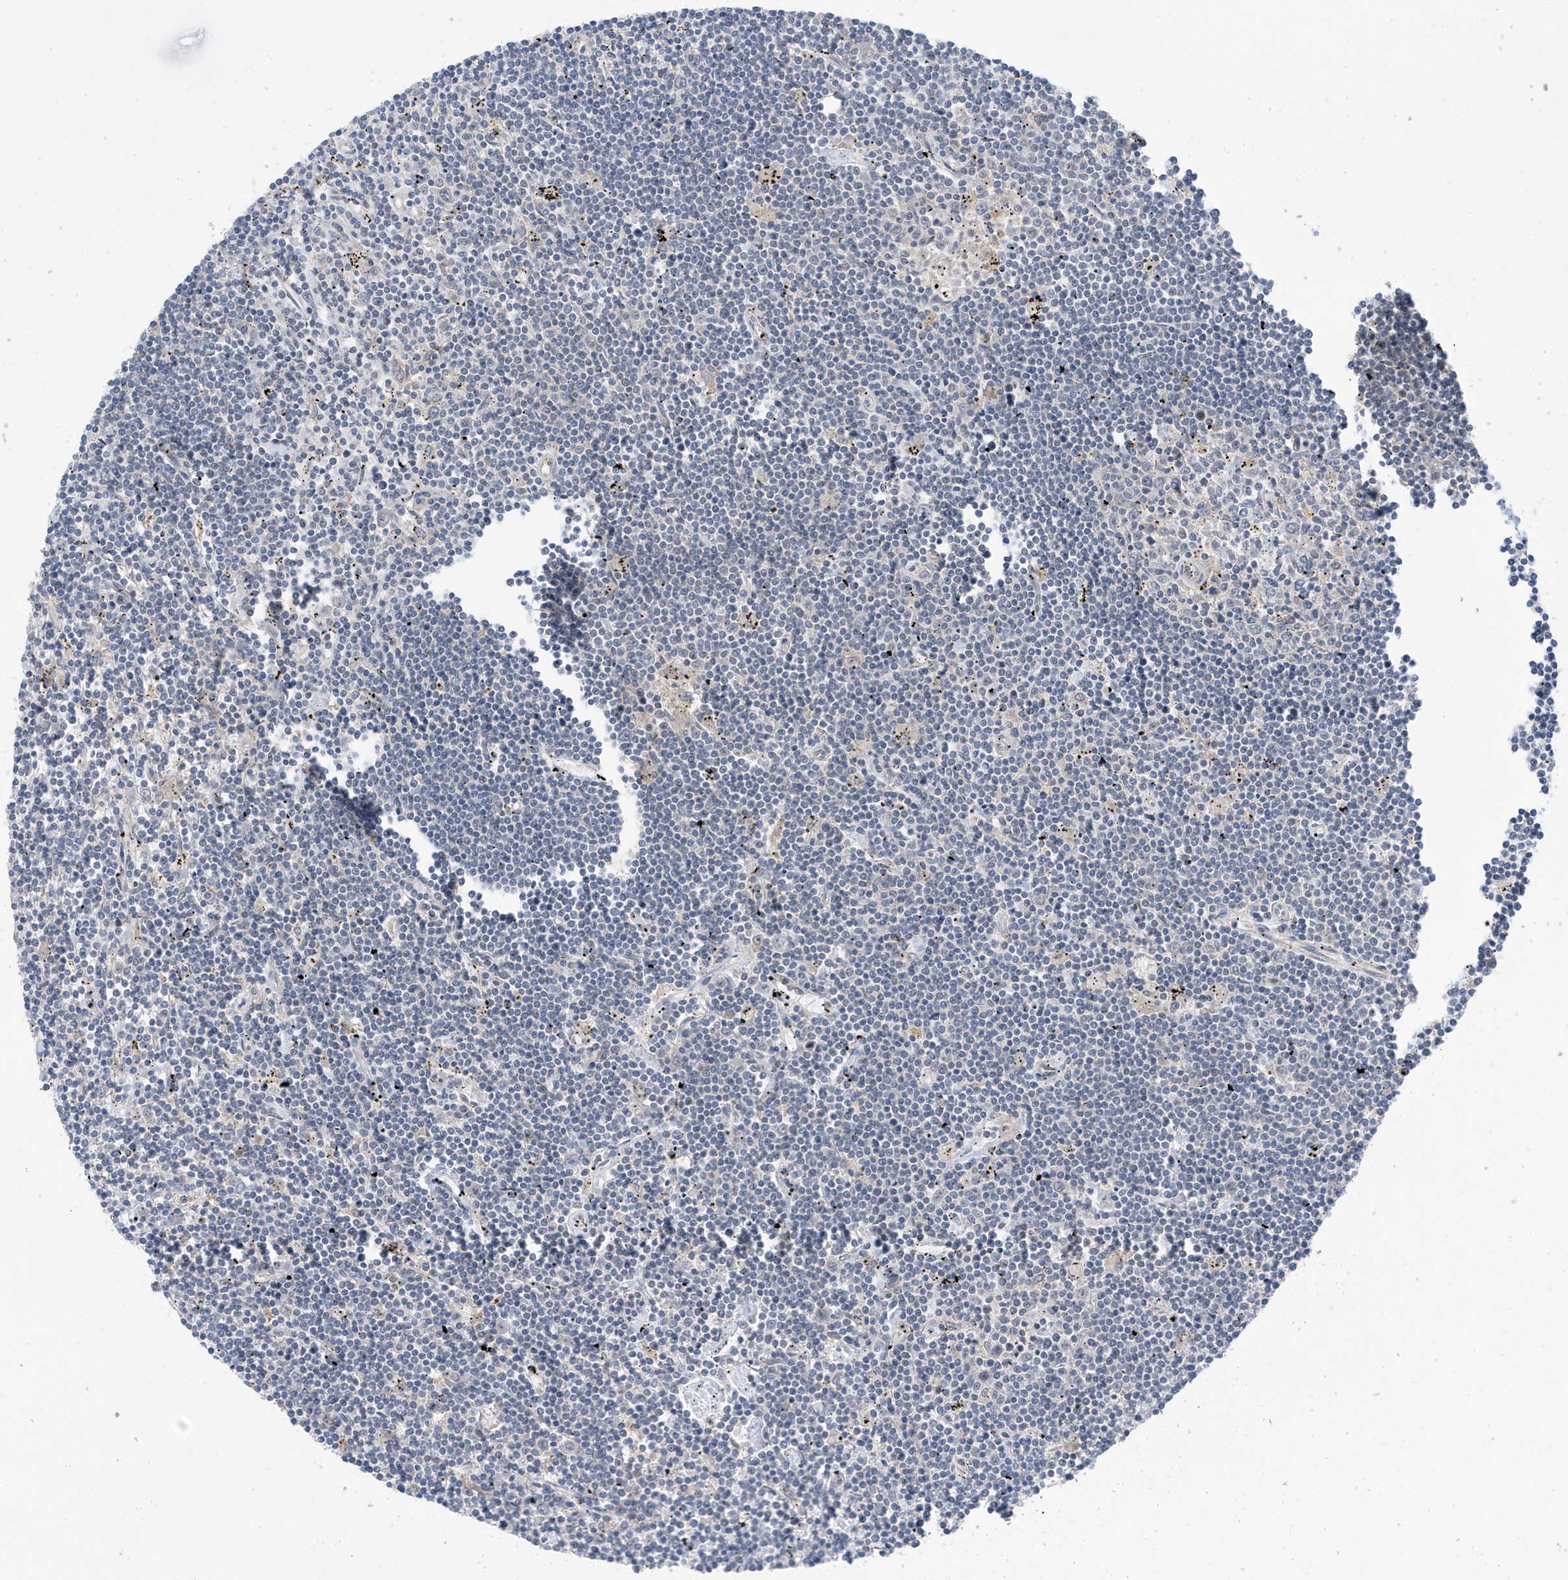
{"staining": {"intensity": "negative", "quantity": "none", "location": "none"}, "tissue": "lymphoma", "cell_type": "Tumor cells", "image_type": "cancer", "snomed": [{"axis": "morphology", "description": "Malignant lymphoma, non-Hodgkin's type, Low grade"}, {"axis": "topography", "description": "Spleen"}], "caption": "Immunohistochemistry photomicrograph of human lymphoma stained for a protein (brown), which shows no expression in tumor cells.", "gene": "LAPTM4A", "patient": {"sex": "male", "age": 76}}